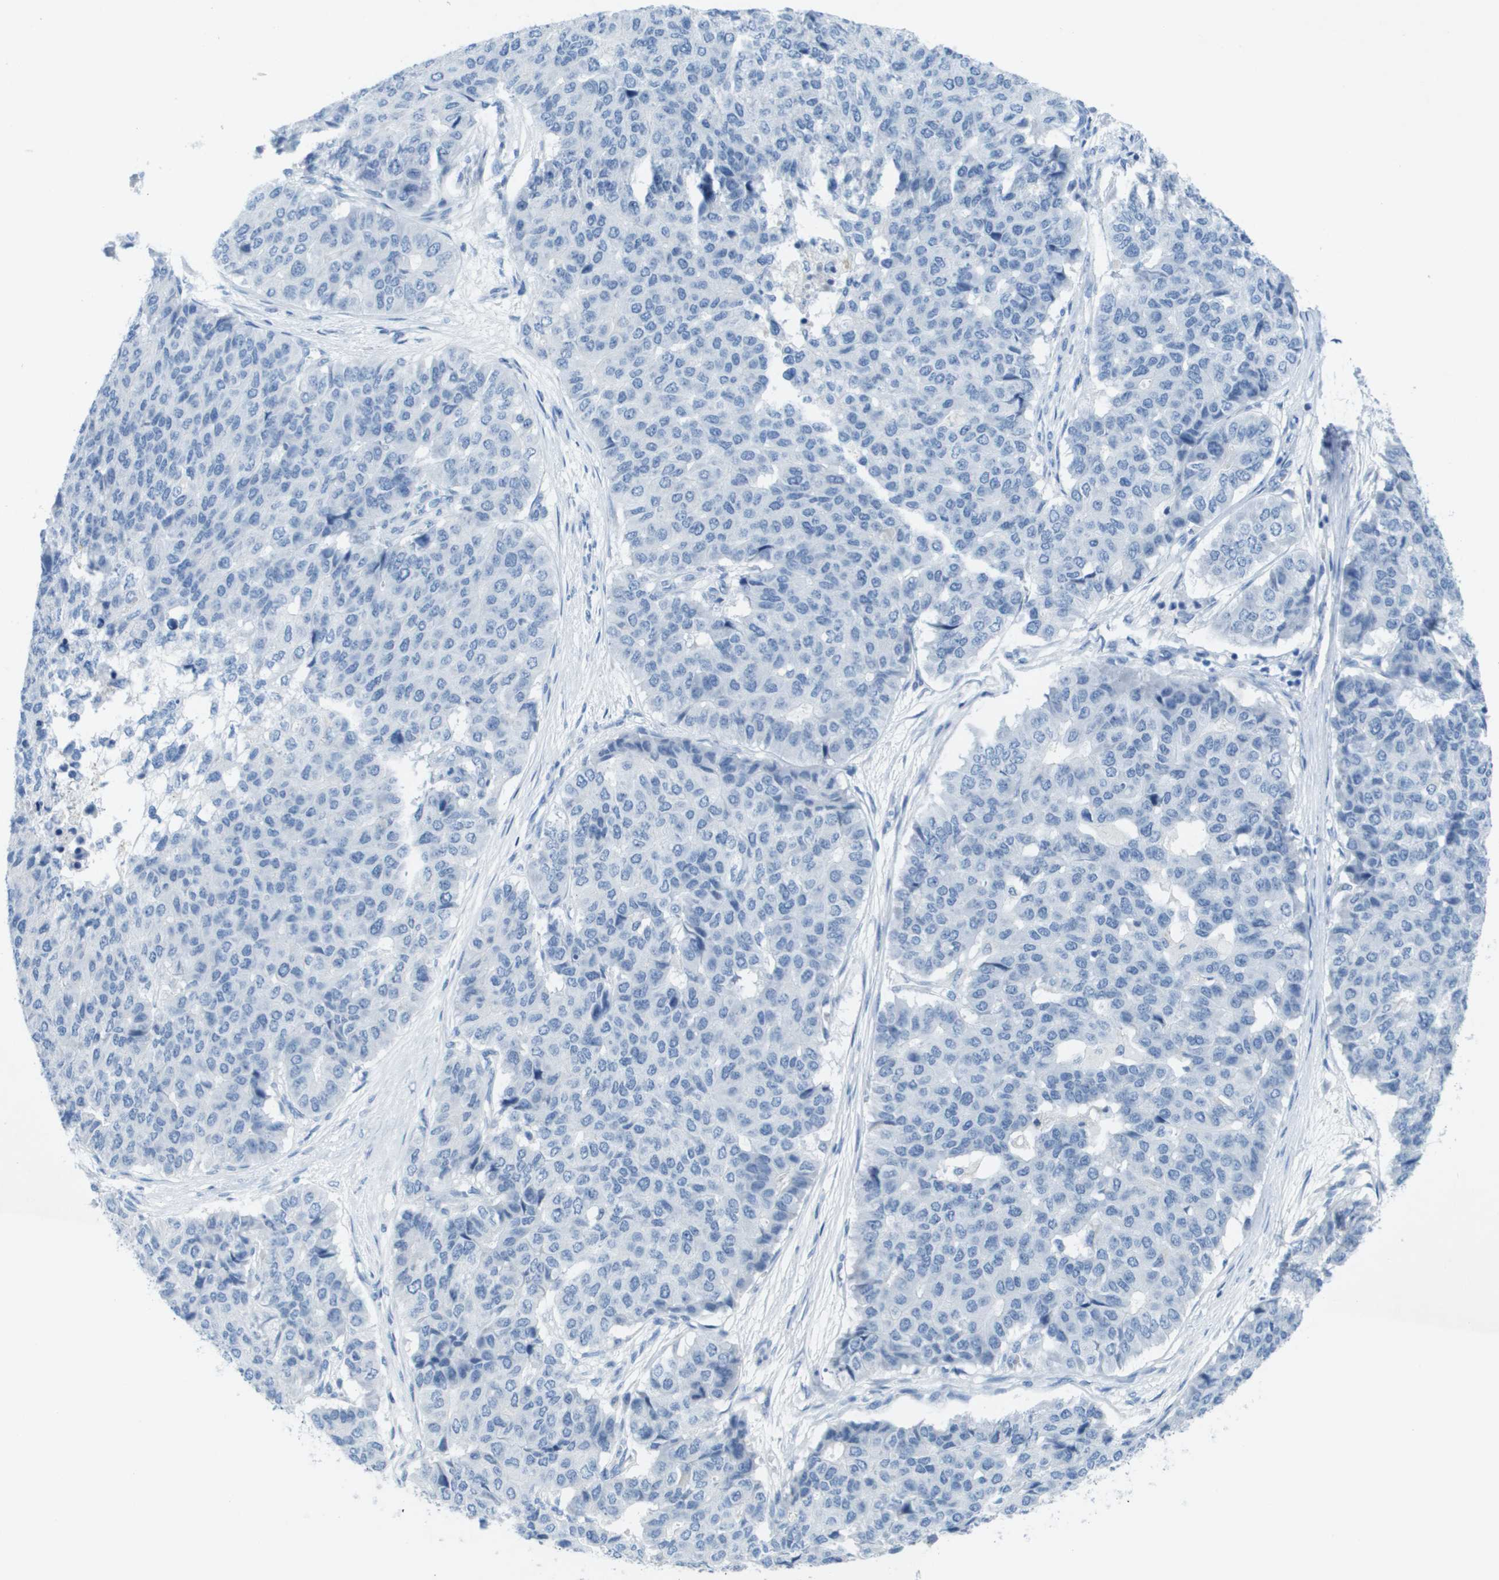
{"staining": {"intensity": "negative", "quantity": "none", "location": "none"}, "tissue": "pancreatic cancer", "cell_type": "Tumor cells", "image_type": "cancer", "snomed": [{"axis": "morphology", "description": "Adenocarcinoma, NOS"}, {"axis": "topography", "description": "Pancreas"}], "caption": "Immunohistochemistry (IHC) of human pancreatic cancer (adenocarcinoma) reveals no staining in tumor cells.", "gene": "GPR18", "patient": {"sex": "male", "age": 50}}